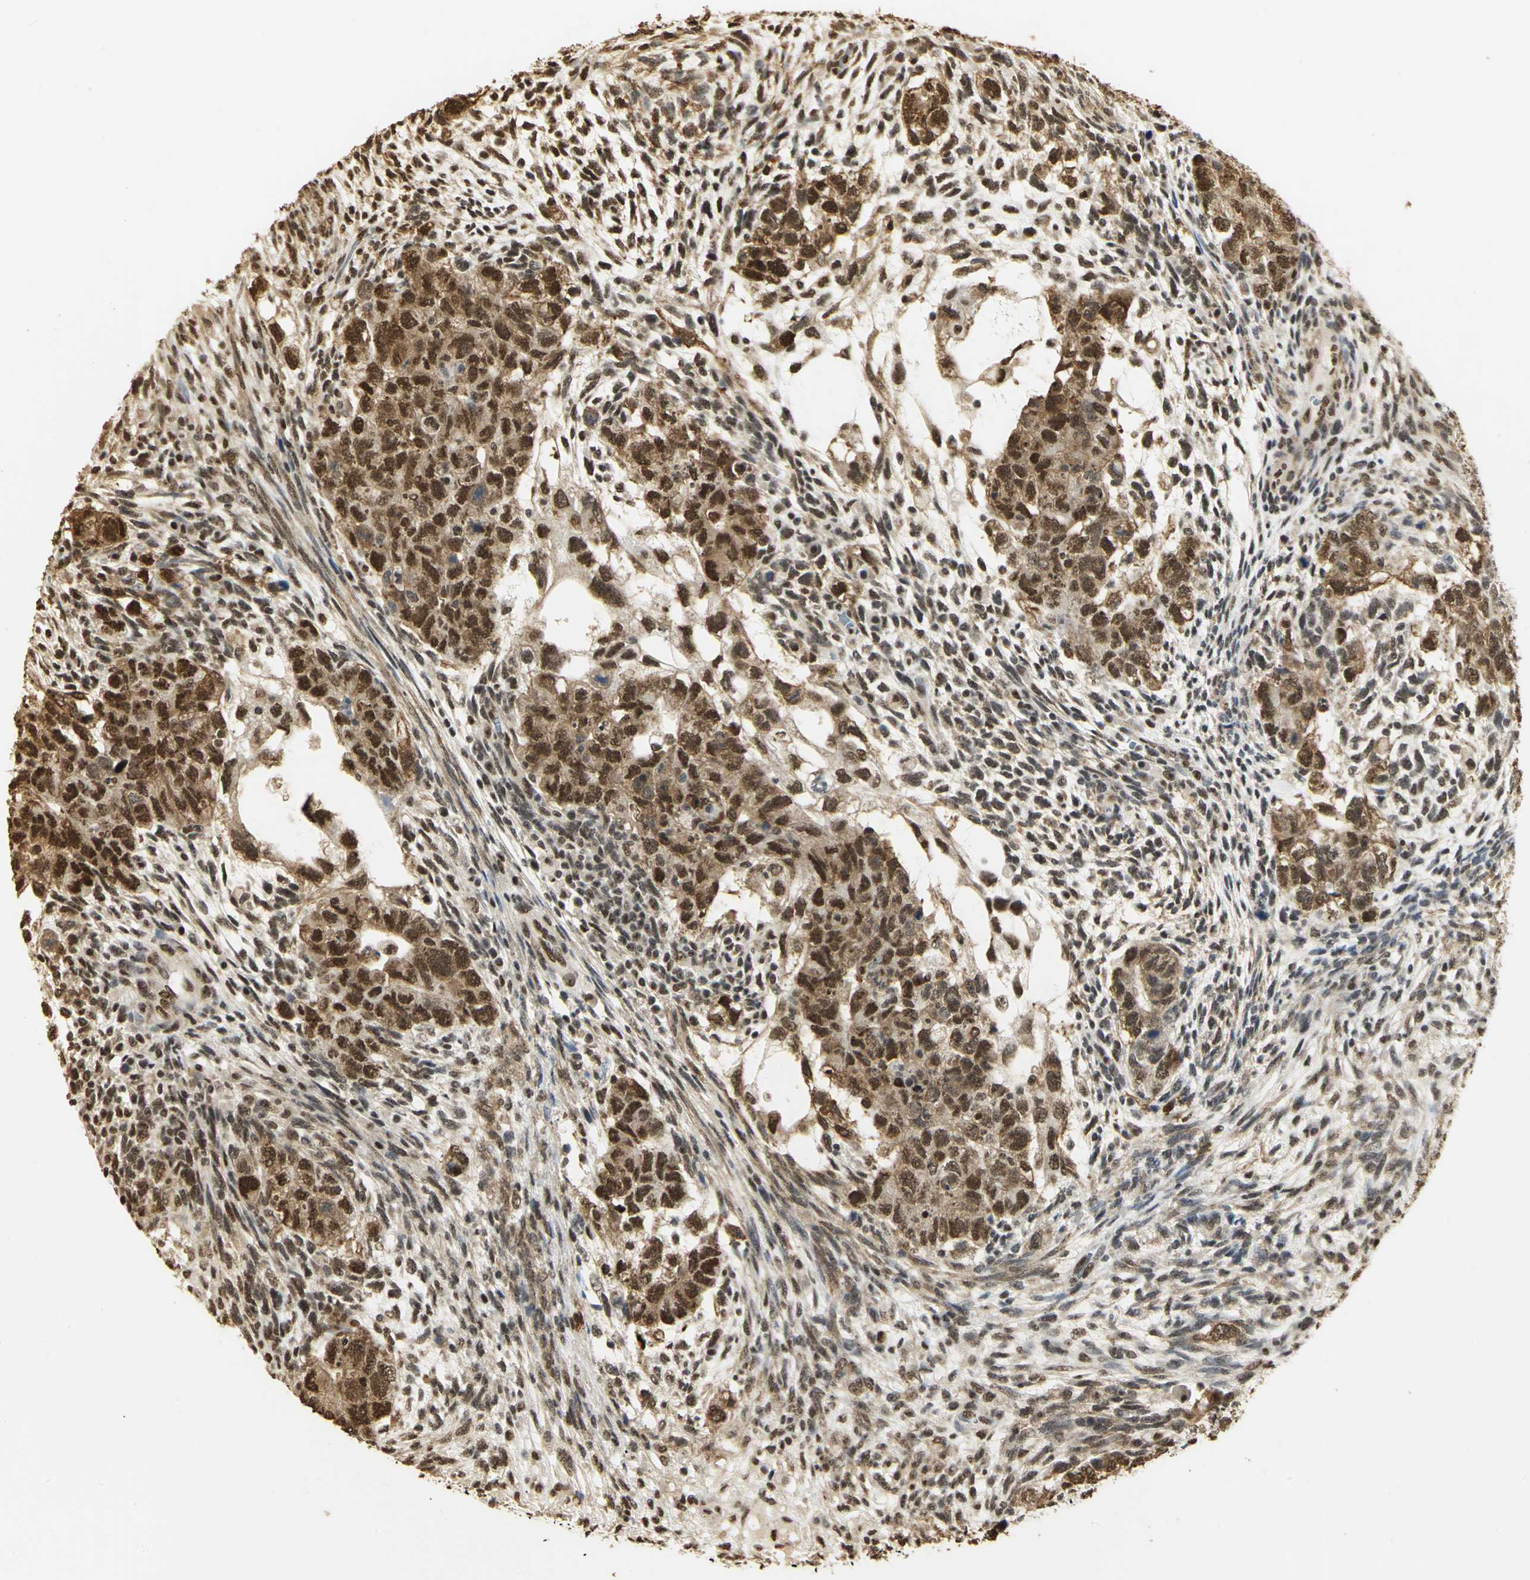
{"staining": {"intensity": "strong", "quantity": ">75%", "location": "cytoplasmic/membranous,nuclear"}, "tissue": "testis cancer", "cell_type": "Tumor cells", "image_type": "cancer", "snomed": [{"axis": "morphology", "description": "Normal tissue, NOS"}, {"axis": "morphology", "description": "Carcinoma, Embryonal, NOS"}, {"axis": "topography", "description": "Testis"}], "caption": "Immunohistochemical staining of testis cancer (embryonal carcinoma) demonstrates high levels of strong cytoplasmic/membranous and nuclear staining in approximately >75% of tumor cells.", "gene": "SET", "patient": {"sex": "male", "age": 36}}